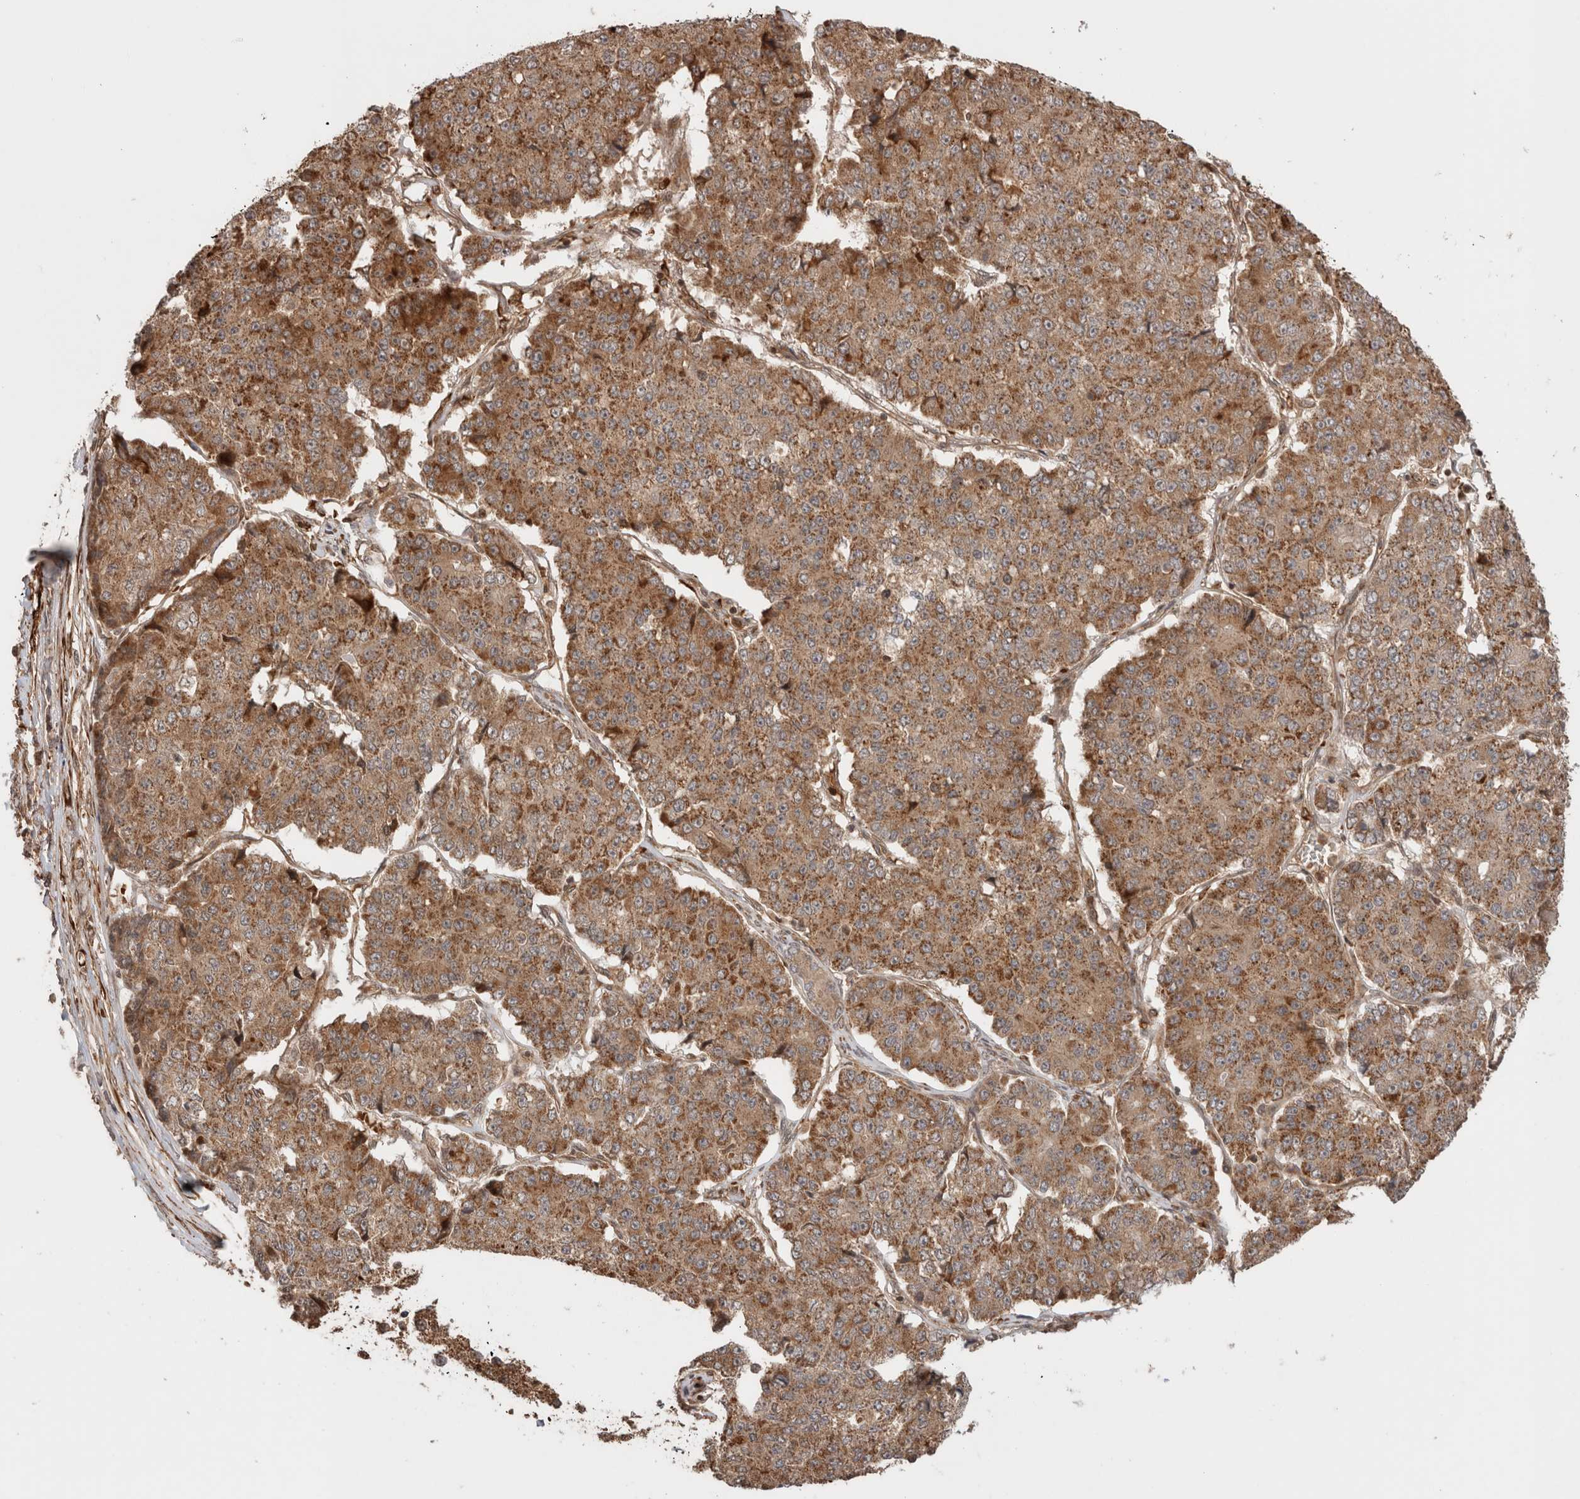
{"staining": {"intensity": "moderate", "quantity": ">75%", "location": "cytoplasmic/membranous"}, "tissue": "pancreatic cancer", "cell_type": "Tumor cells", "image_type": "cancer", "snomed": [{"axis": "morphology", "description": "Adenocarcinoma, NOS"}, {"axis": "topography", "description": "Pancreas"}], "caption": "Moderate cytoplasmic/membranous positivity for a protein is seen in about >75% of tumor cells of pancreatic cancer (adenocarcinoma) using immunohistochemistry.", "gene": "ZNF649", "patient": {"sex": "male", "age": 50}}